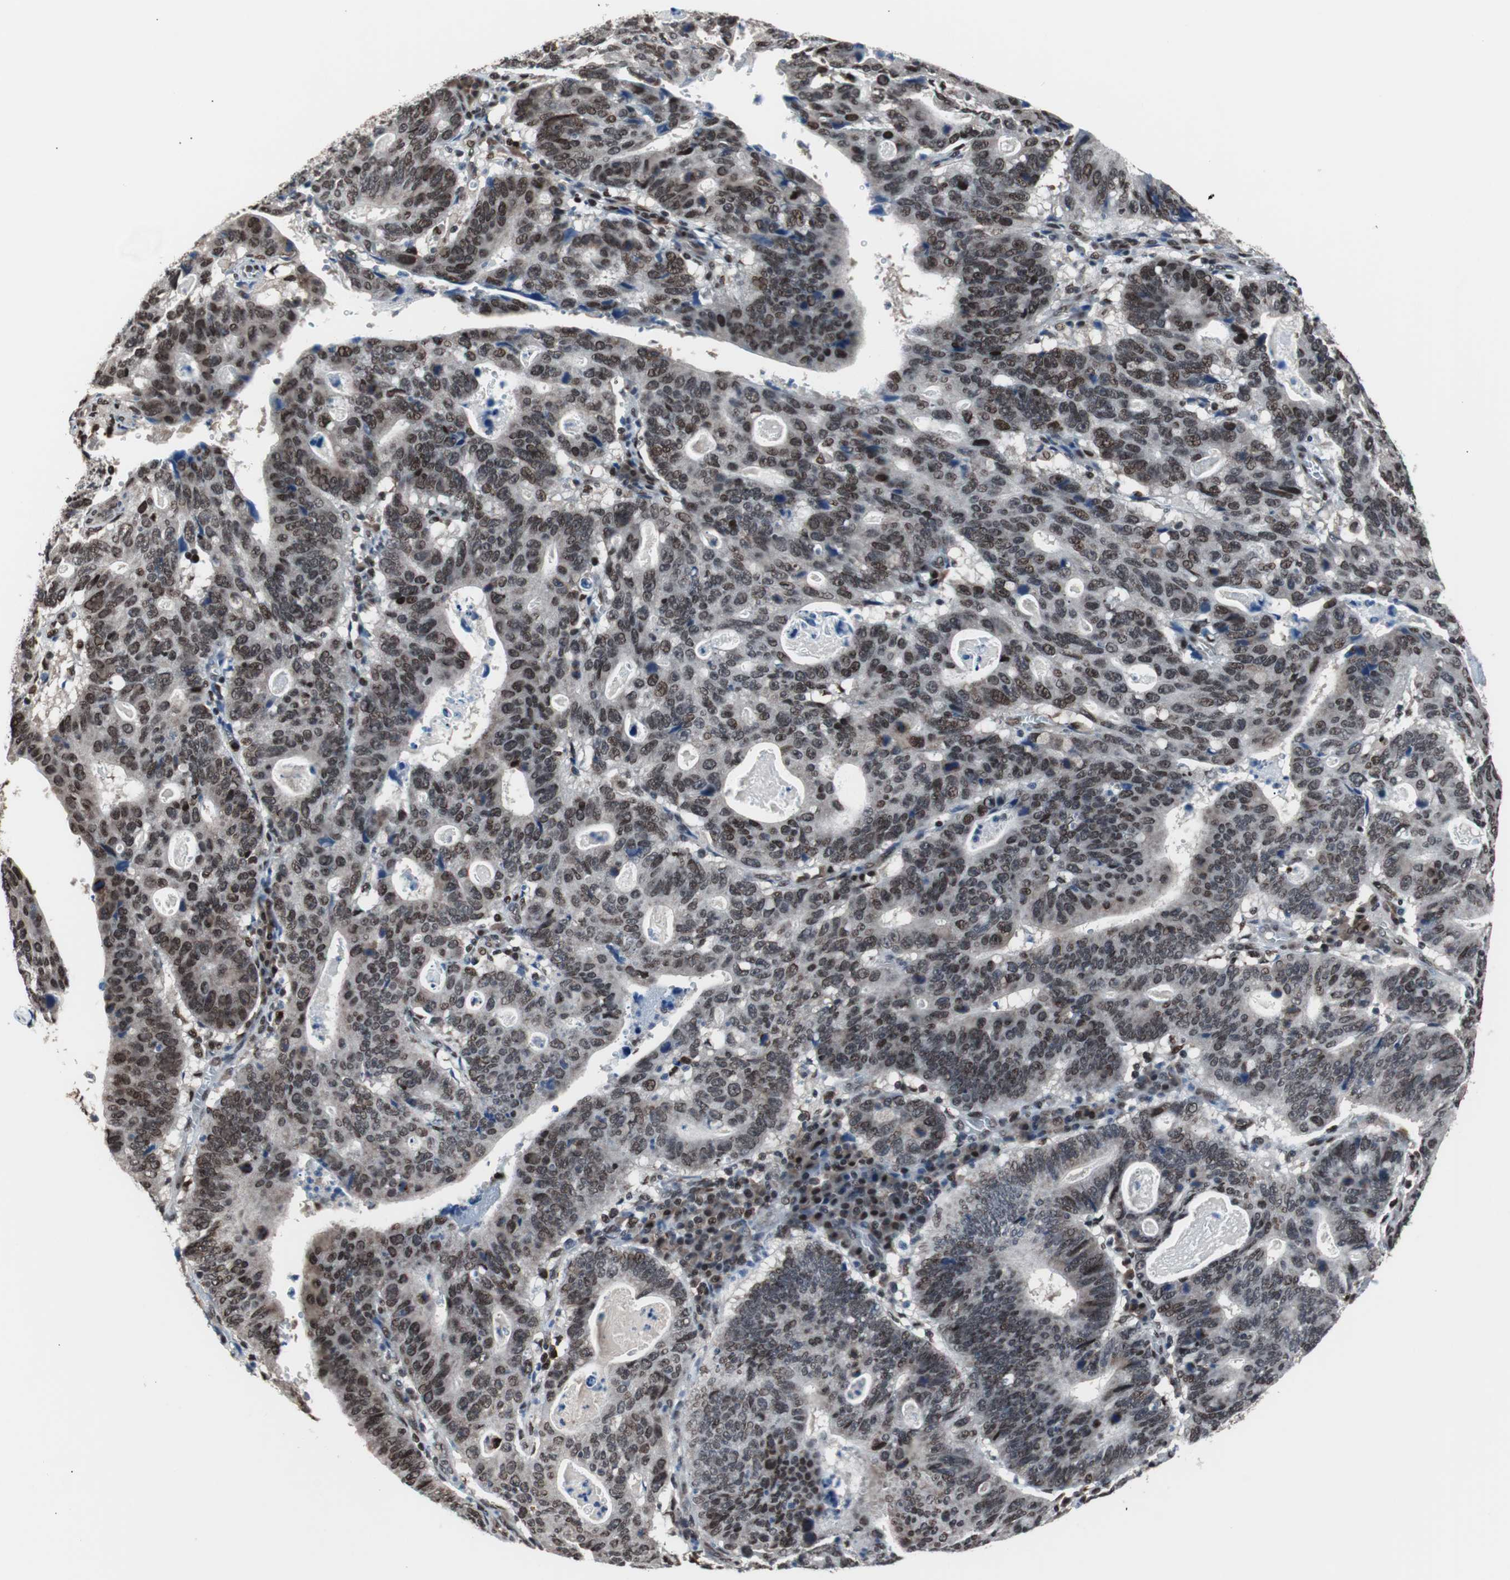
{"staining": {"intensity": "moderate", "quantity": "25%-75%", "location": "nuclear"}, "tissue": "stomach cancer", "cell_type": "Tumor cells", "image_type": "cancer", "snomed": [{"axis": "morphology", "description": "Adenocarcinoma, NOS"}, {"axis": "topography", "description": "Stomach"}], "caption": "Protein staining of stomach cancer tissue reveals moderate nuclear staining in about 25%-75% of tumor cells.", "gene": "POGZ", "patient": {"sex": "male", "age": 59}}